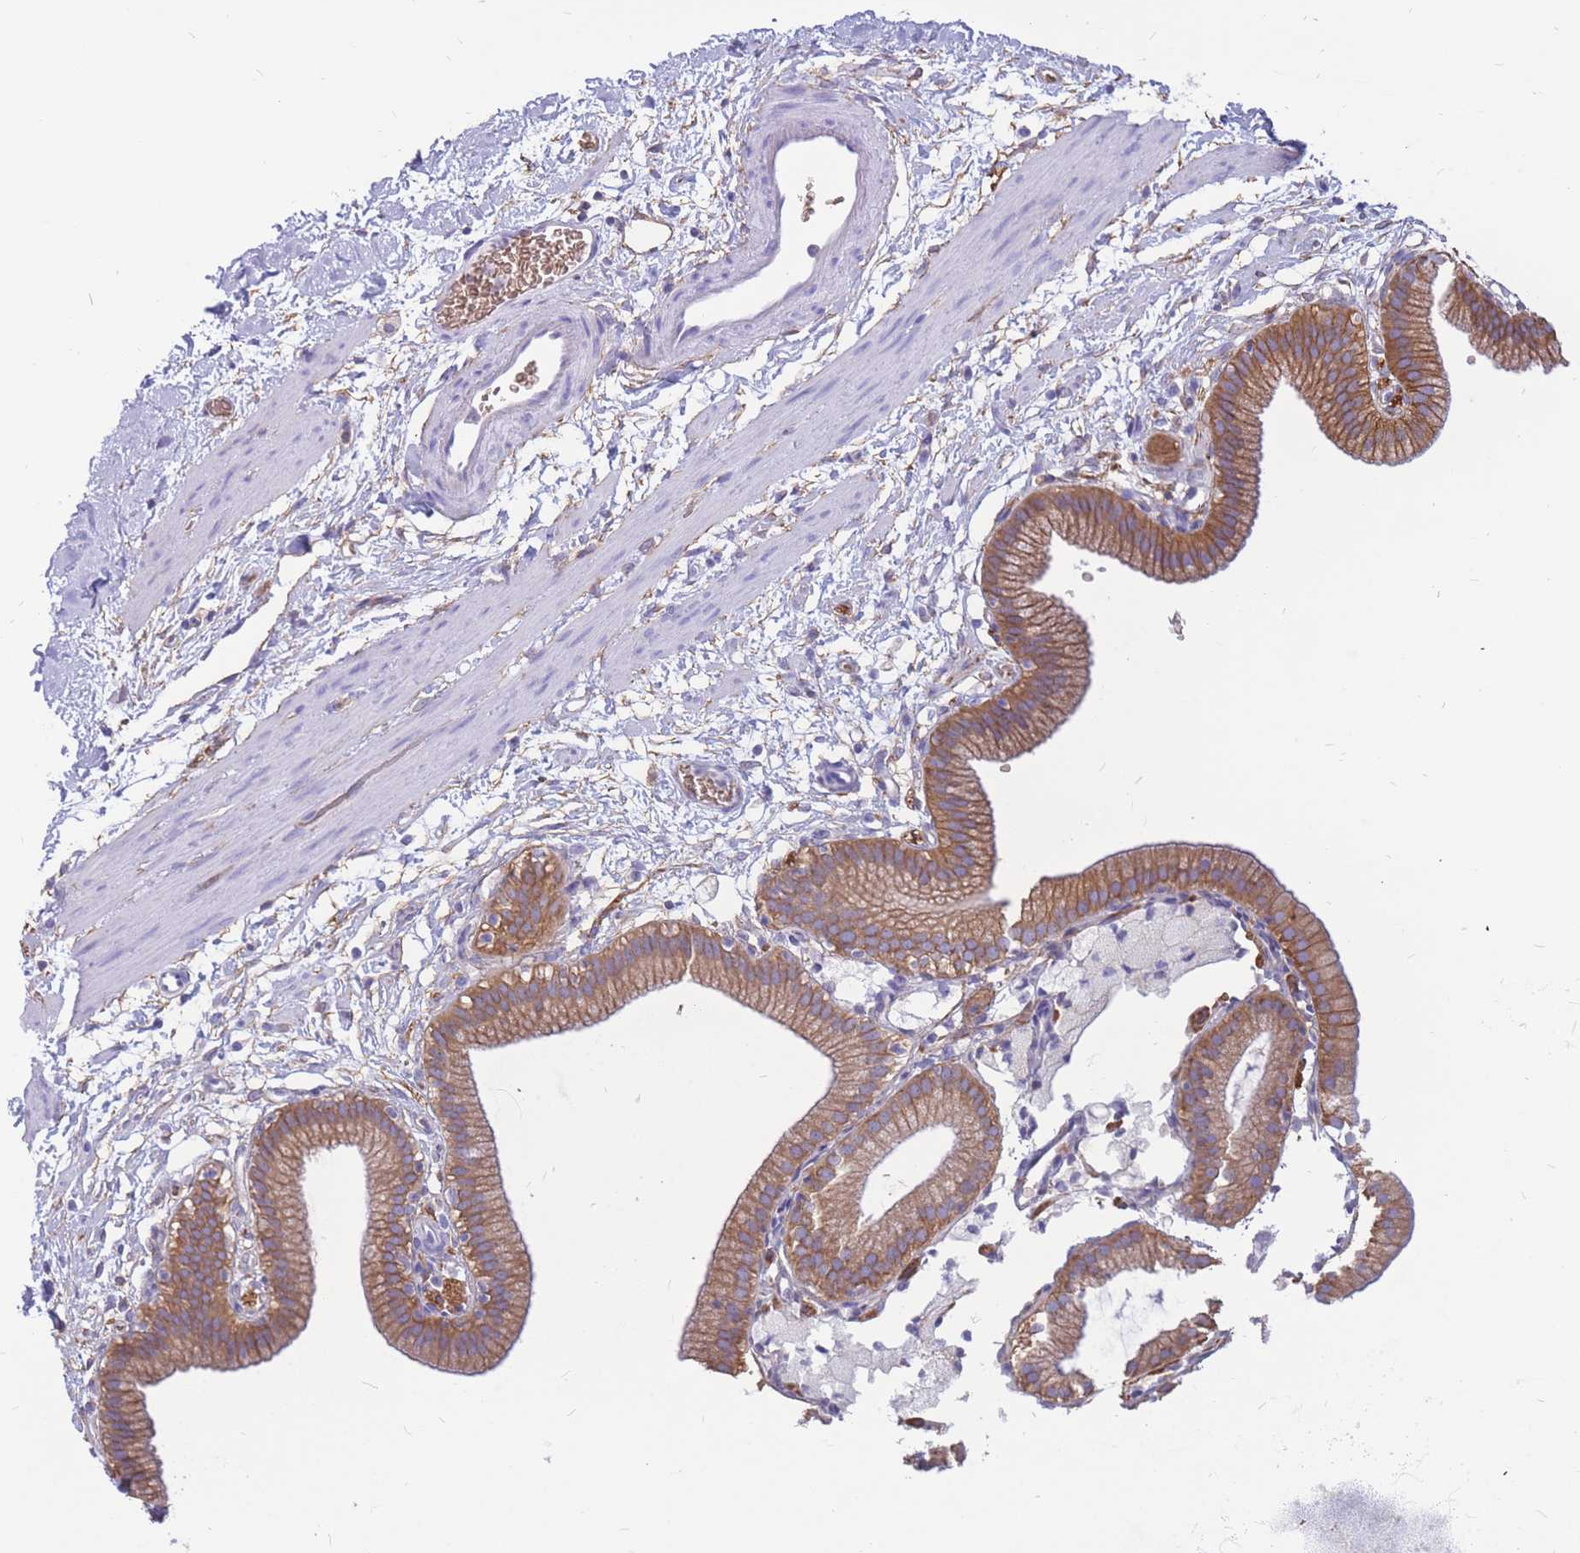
{"staining": {"intensity": "moderate", "quantity": ">75%", "location": "cytoplasmic/membranous"}, "tissue": "gallbladder", "cell_type": "Glandular cells", "image_type": "normal", "snomed": [{"axis": "morphology", "description": "Normal tissue, NOS"}, {"axis": "topography", "description": "Gallbladder"}], "caption": "Immunohistochemical staining of unremarkable gallbladder demonstrates >75% levels of moderate cytoplasmic/membranous protein positivity in approximately >75% of glandular cells. The protein of interest is stained brown, and the nuclei are stained in blue (DAB (3,3'-diaminobenzidine) IHC with brightfield microscopy, high magnification).", "gene": "ADD2", "patient": {"sex": "male", "age": 55}}